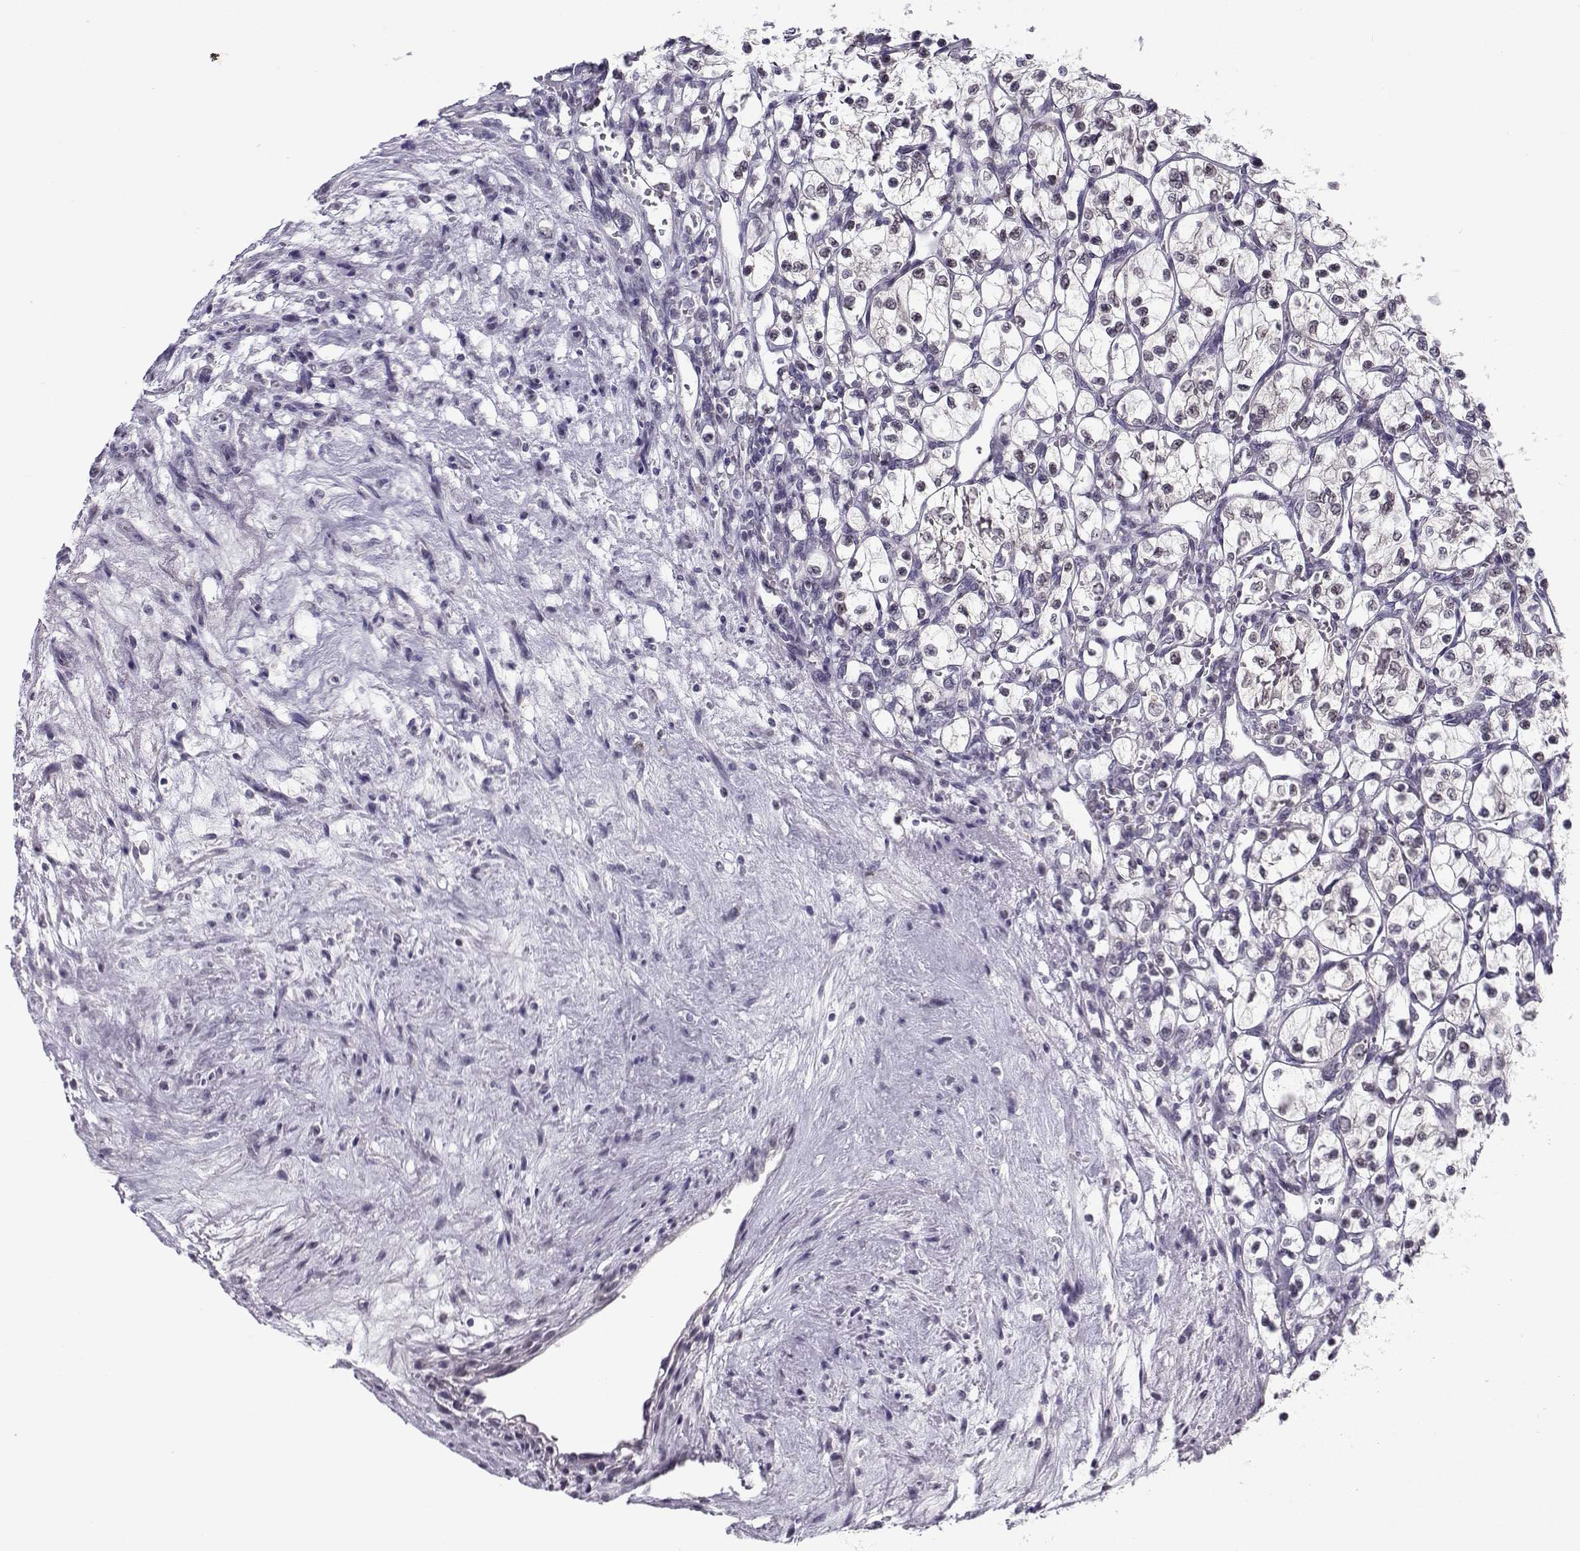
{"staining": {"intensity": "negative", "quantity": "none", "location": "none"}, "tissue": "renal cancer", "cell_type": "Tumor cells", "image_type": "cancer", "snomed": [{"axis": "morphology", "description": "Adenocarcinoma, NOS"}, {"axis": "topography", "description": "Kidney"}], "caption": "This is an IHC micrograph of human renal cancer. There is no staining in tumor cells.", "gene": "C16orf86", "patient": {"sex": "female", "age": 69}}